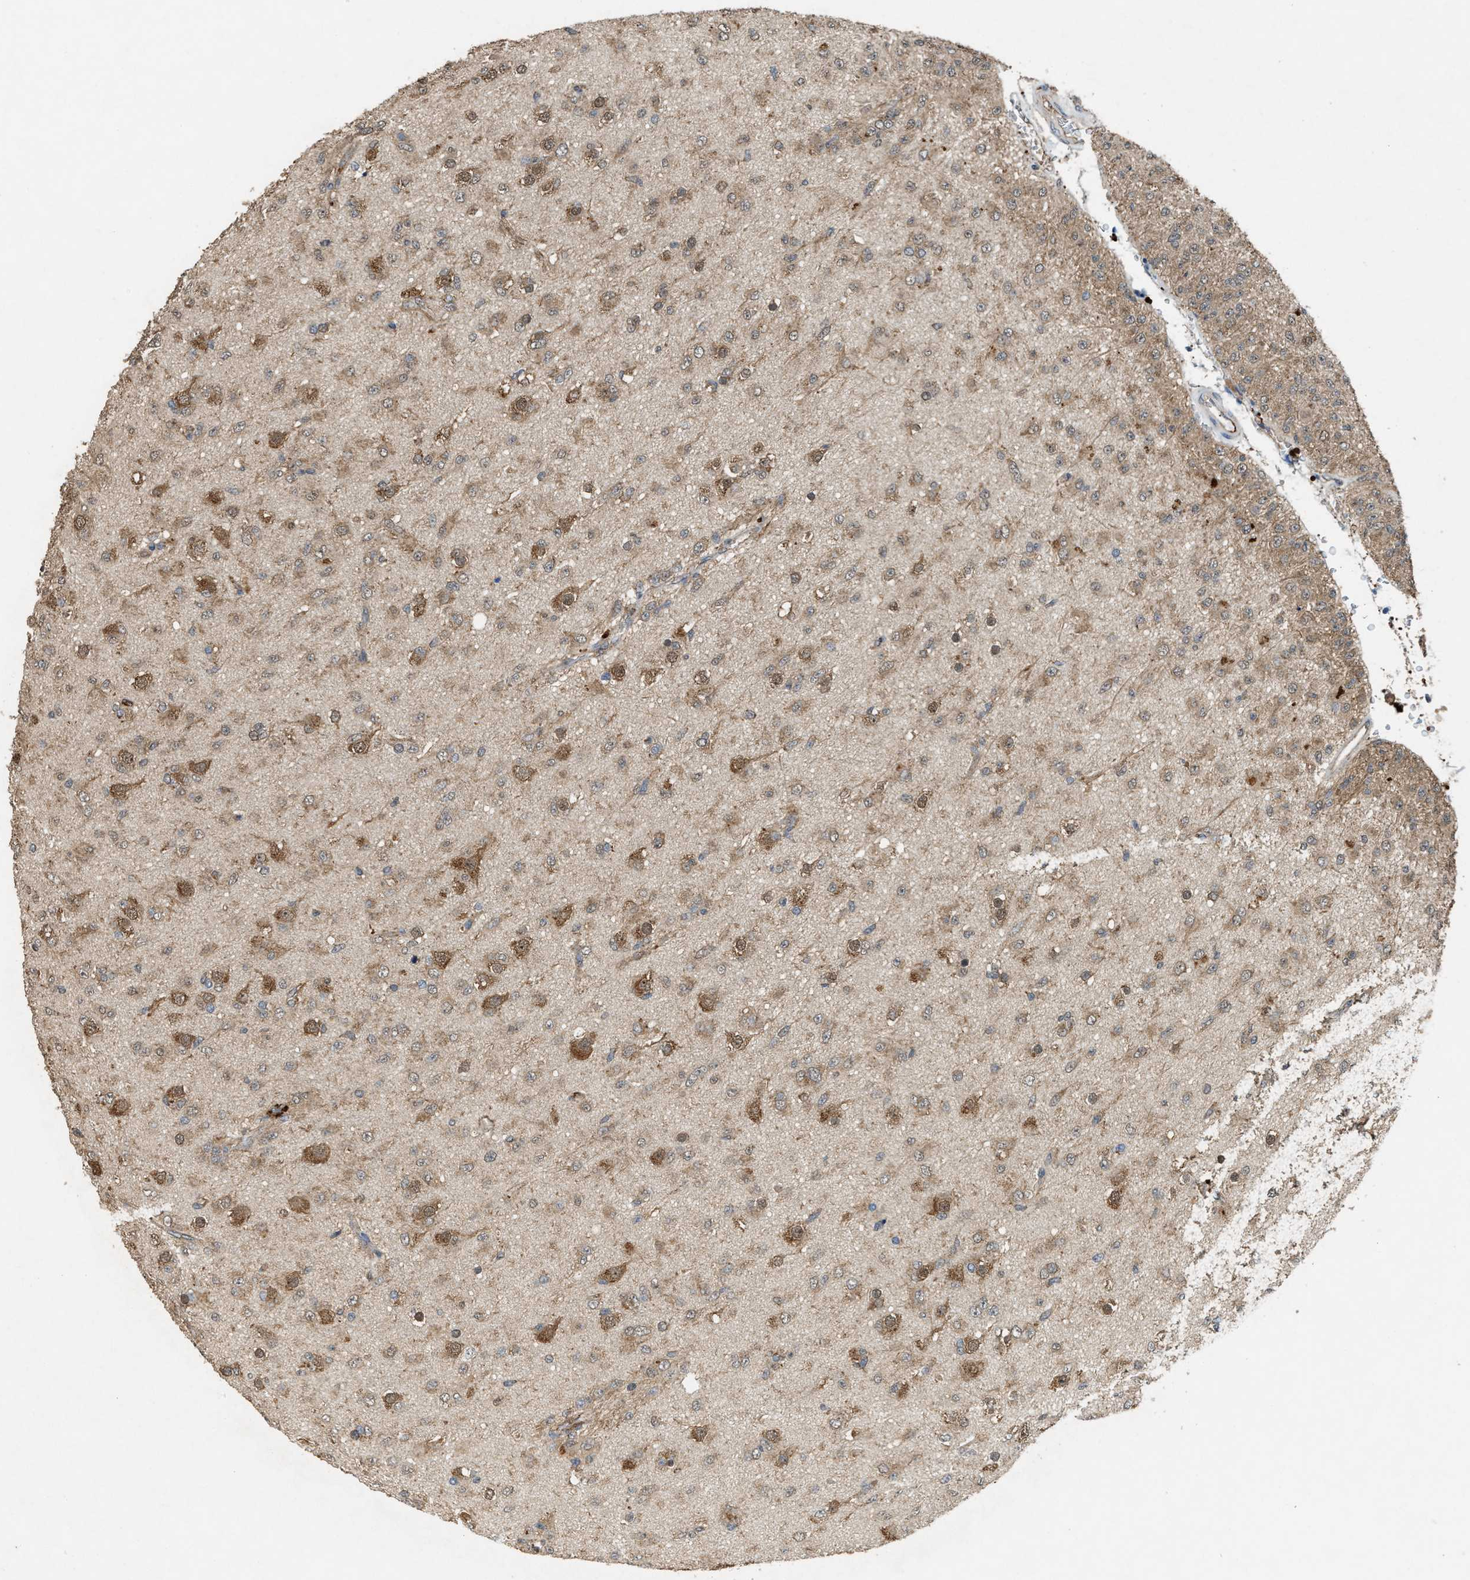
{"staining": {"intensity": "moderate", "quantity": ">75%", "location": "cytoplasmic/membranous"}, "tissue": "glioma", "cell_type": "Tumor cells", "image_type": "cancer", "snomed": [{"axis": "morphology", "description": "Glioma, malignant, Low grade"}, {"axis": "topography", "description": "Brain"}], "caption": "A high-resolution micrograph shows immunohistochemistry (IHC) staining of glioma, which exhibits moderate cytoplasmic/membranous expression in approximately >75% of tumor cells.", "gene": "ARHGEF5", "patient": {"sex": "male", "age": 65}}